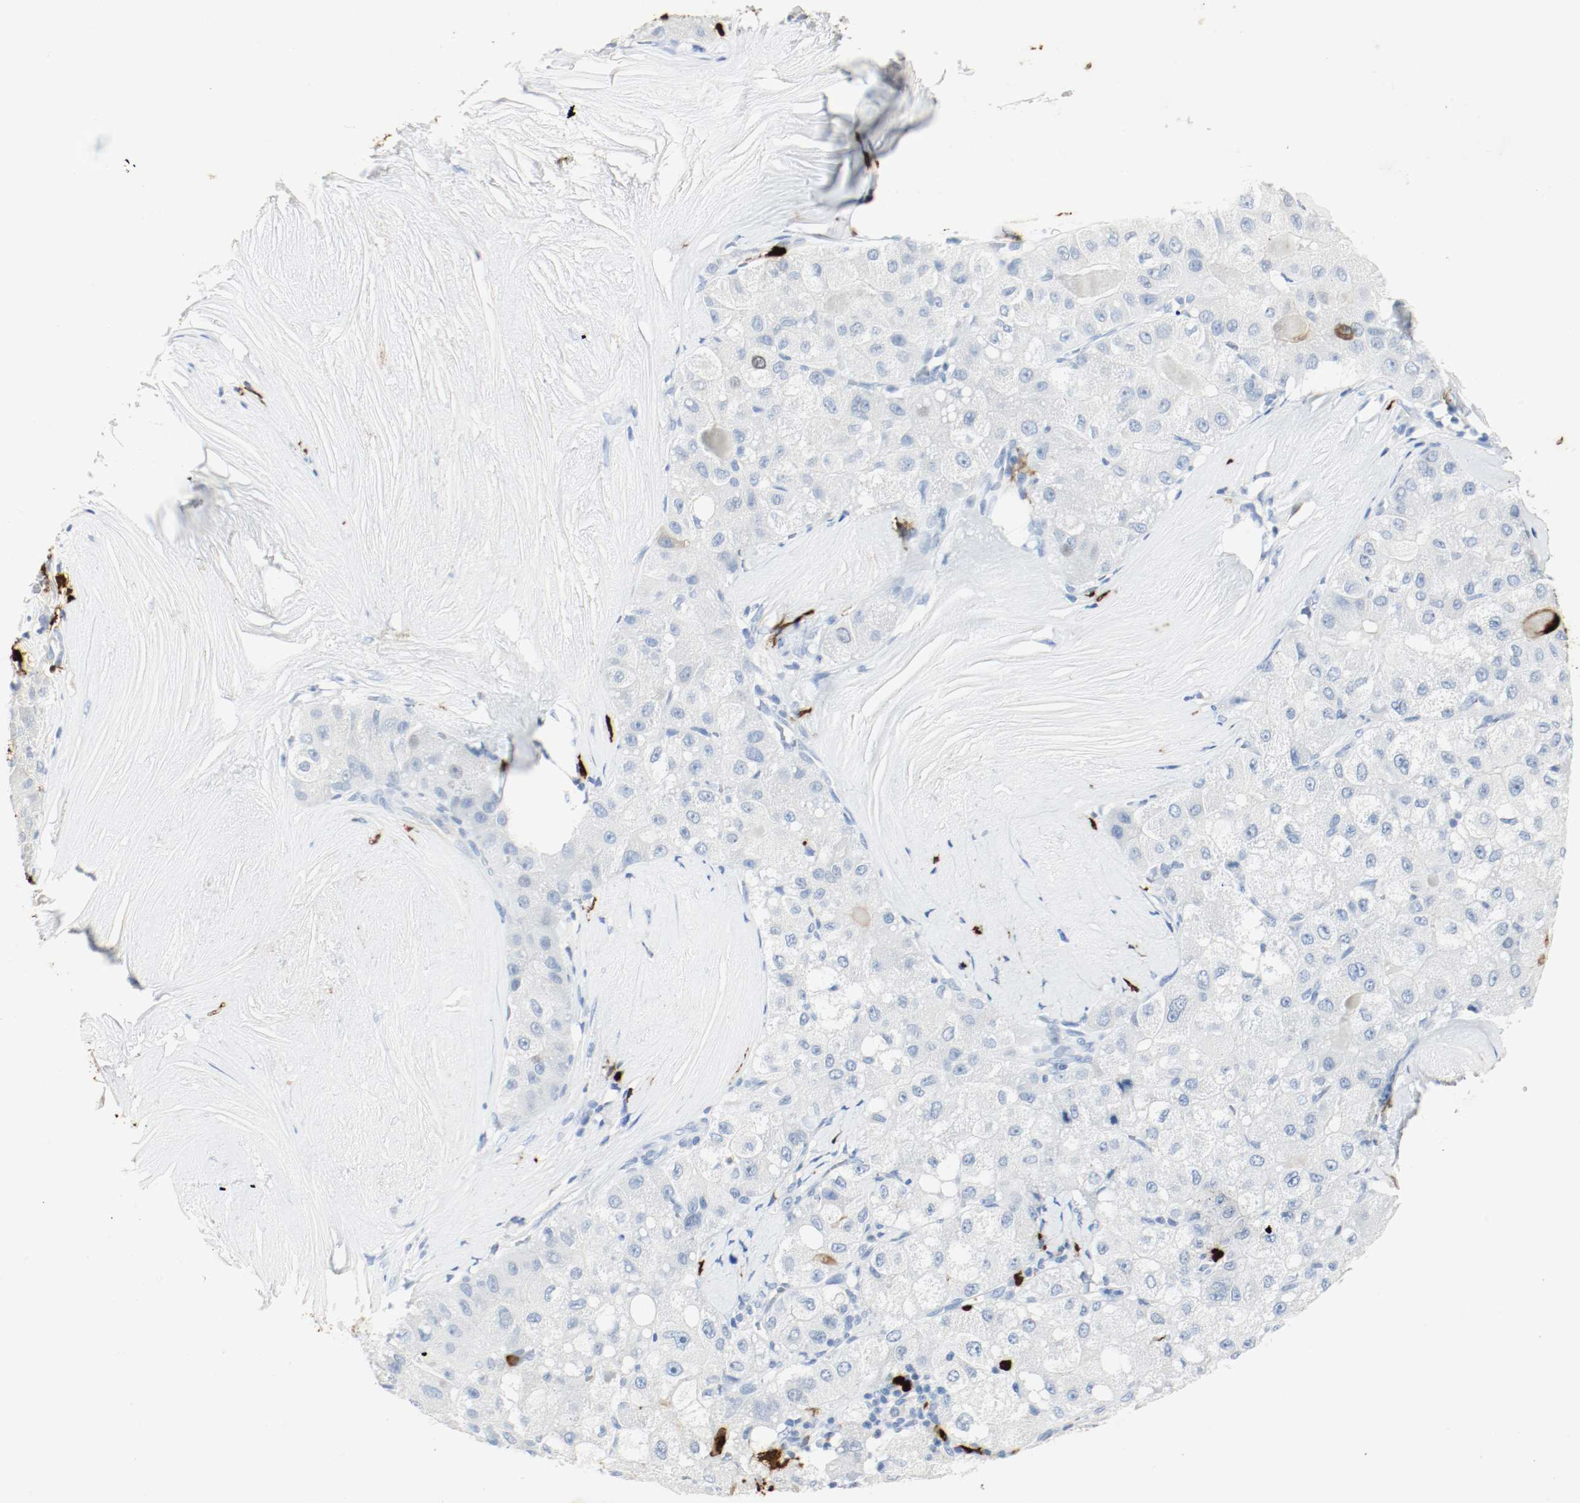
{"staining": {"intensity": "negative", "quantity": "none", "location": "none"}, "tissue": "liver cancer", "cell_type": "Tumor cells", "image_type": "cancer", "snomed": [{"axis": "morphology", "description": "Carcinoma, Hepatocellular, NOS"}, {"axis": "topography", "description": "Liver"}], "caption": "The photomicrograph reveals no significant positivity in tumor cells of hepatocellular carcinoma (liver).", "gene": "S100A9", "patient": {"sex": "male", "age": 80}}